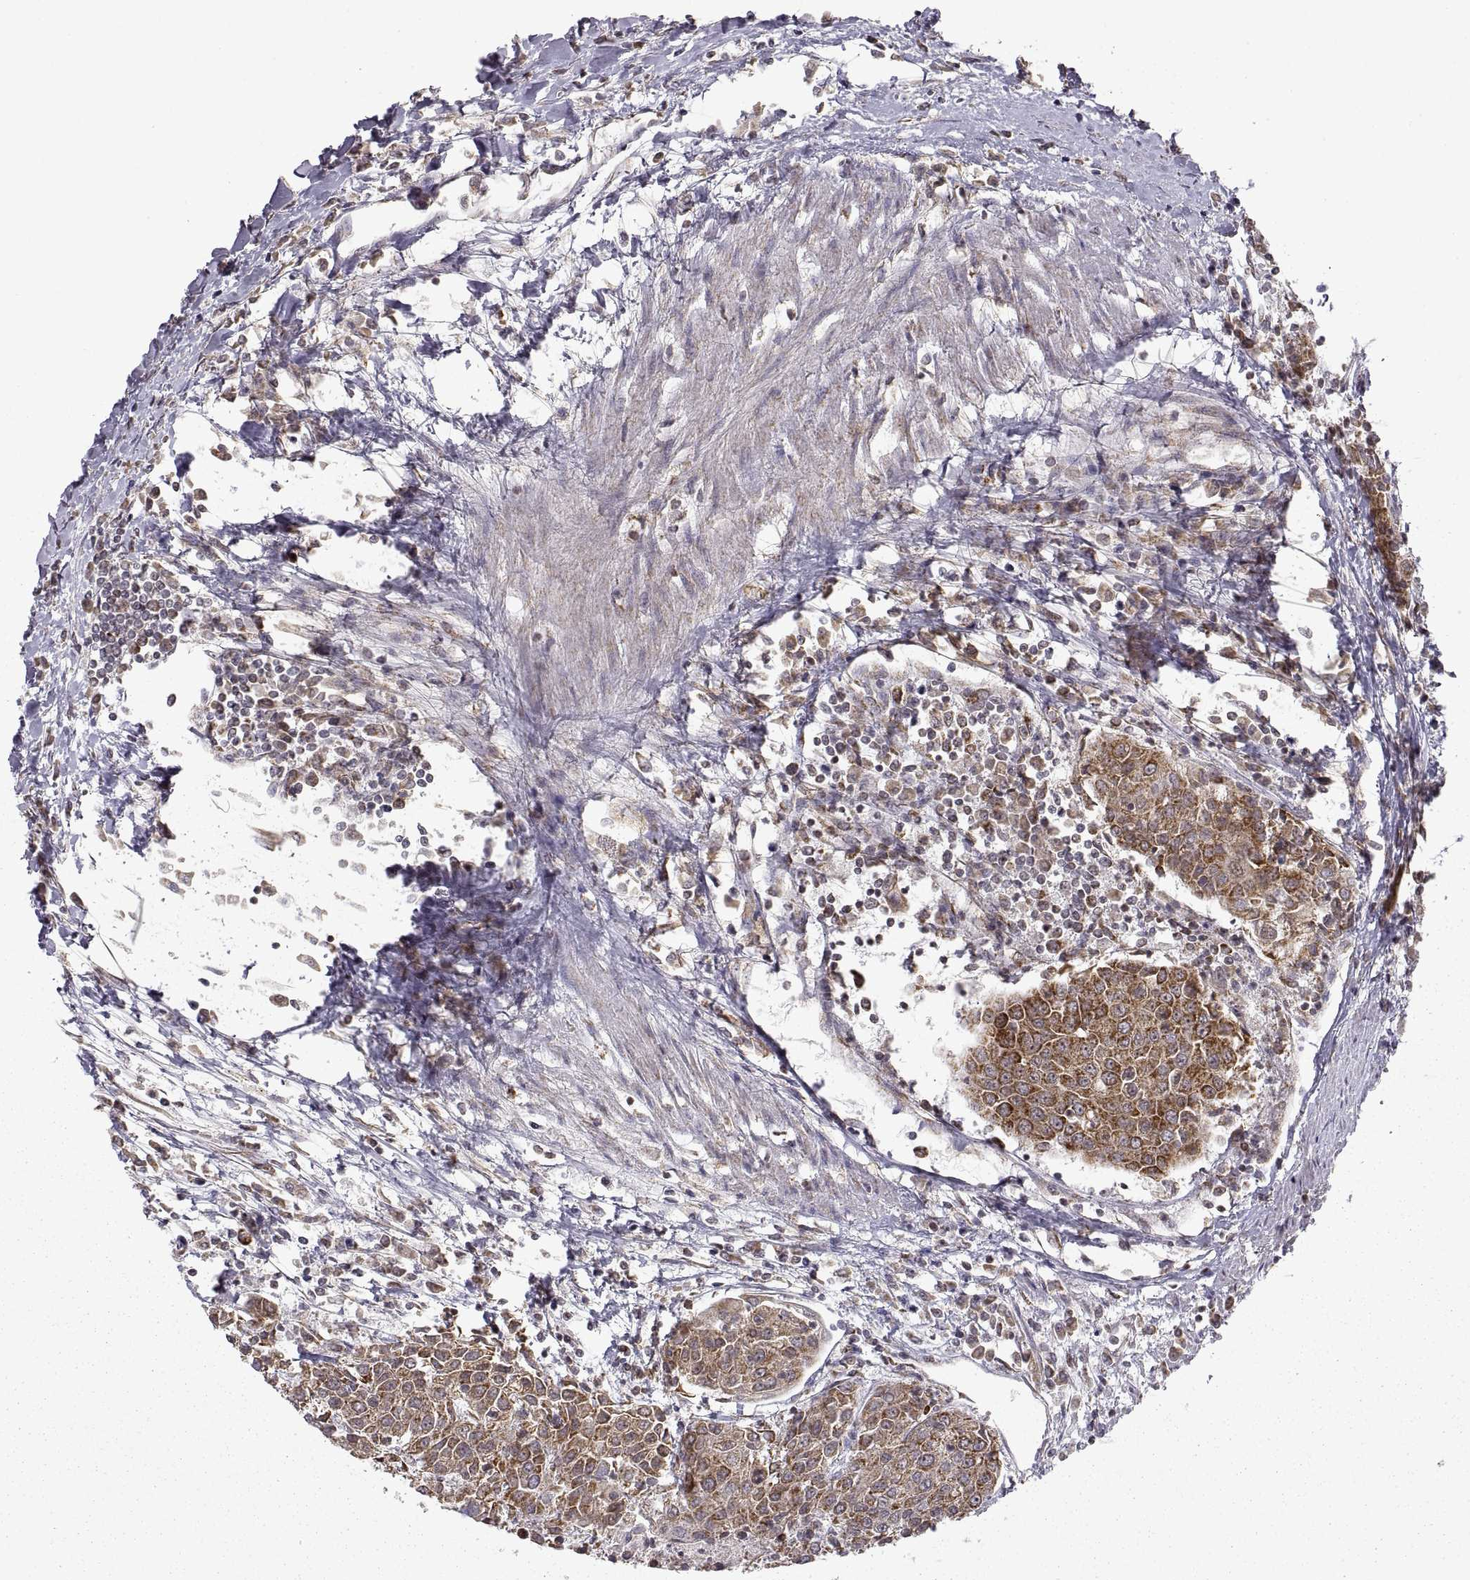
{"staining": {"intensity": "moderate", "quantity": "25%-75%", "location": "cytoplasmic/membranous"}, "tissue": "urothelial cancer", "cell_type": "Tumor cells", "image_type": "cancer", "snomed": [{"axis": "morphology", "description": "Urothelial carcinoma, High grade"}, {"axis": "topography", "description": "Urinary bladder"}], "caption": "Moderate cytoplasmic/membranous expression for a protein is identified in approximately 25%-75% of tumor cells of urothelial cancer using immunohistochemistry (IHC).", "gene": "MANBAL", "patient": {"sex": "female", "age": 85}}